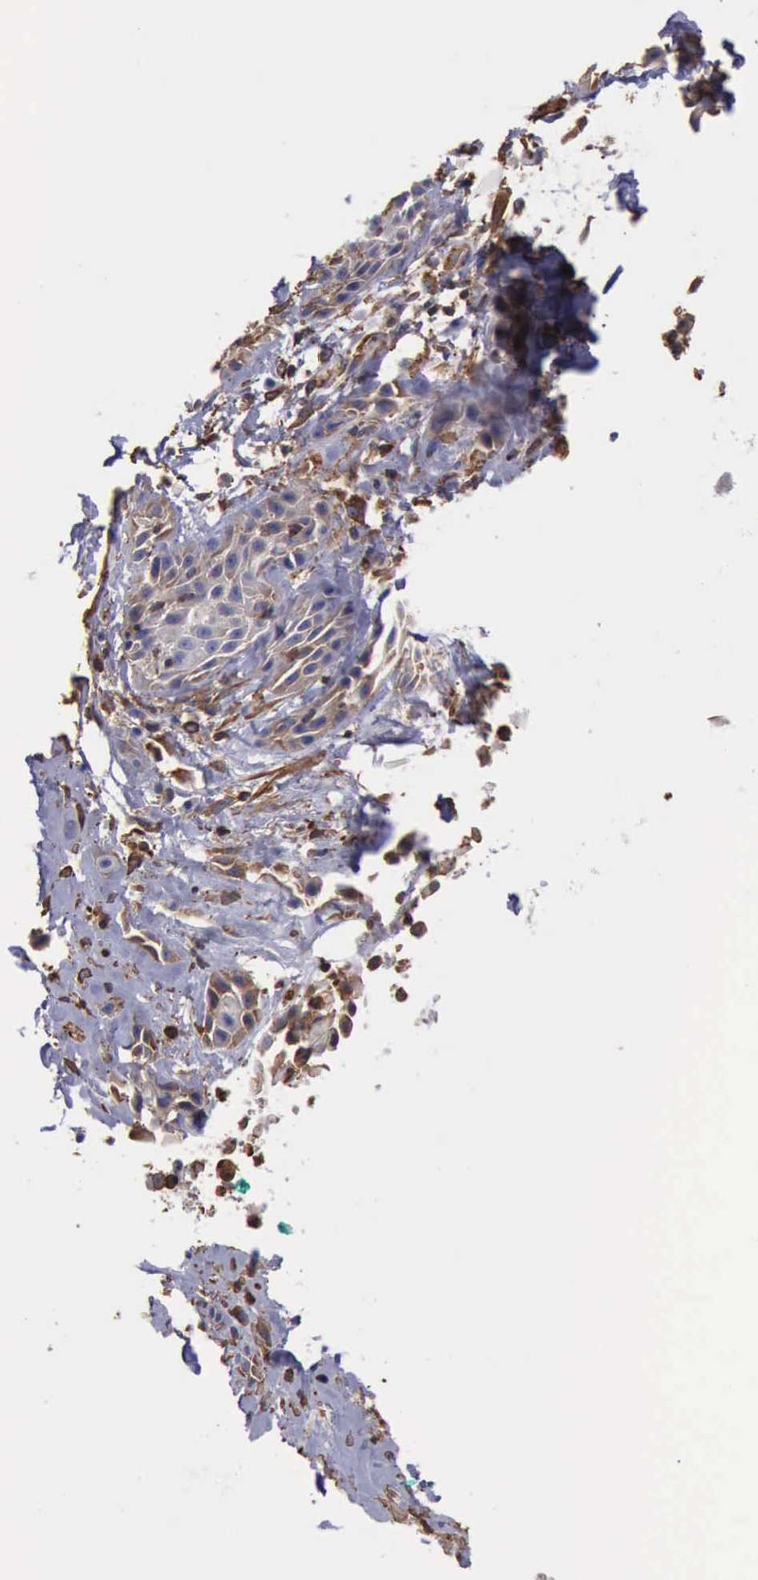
{"staining": {"intensity": "moderate", "quantity": "25%-75%", "location": "cytoplasmic/membranous"}, "tissue": "skin cancer", "cell_type": "Tumor cells", "image_type": "cancer", "snomed": [{"axis": "morphology", "description": "Squamous cell carcinoma, NOS"}, {"axis": "topography", "description": "Skin"}, {"axis": "topography", "description": "Anal"}], "caption": "High-magnification brightfield microscopy of skin squamous cell carcinoma stained with DAB (brown) and counterstained with hematoxylin (blue). tumor cells exhibit moderate cytoplasmic/membranous expression is identified in about25%-75% of cells.", "gene": "FLNA", "patient": {"sex": "male", "age": 64}}